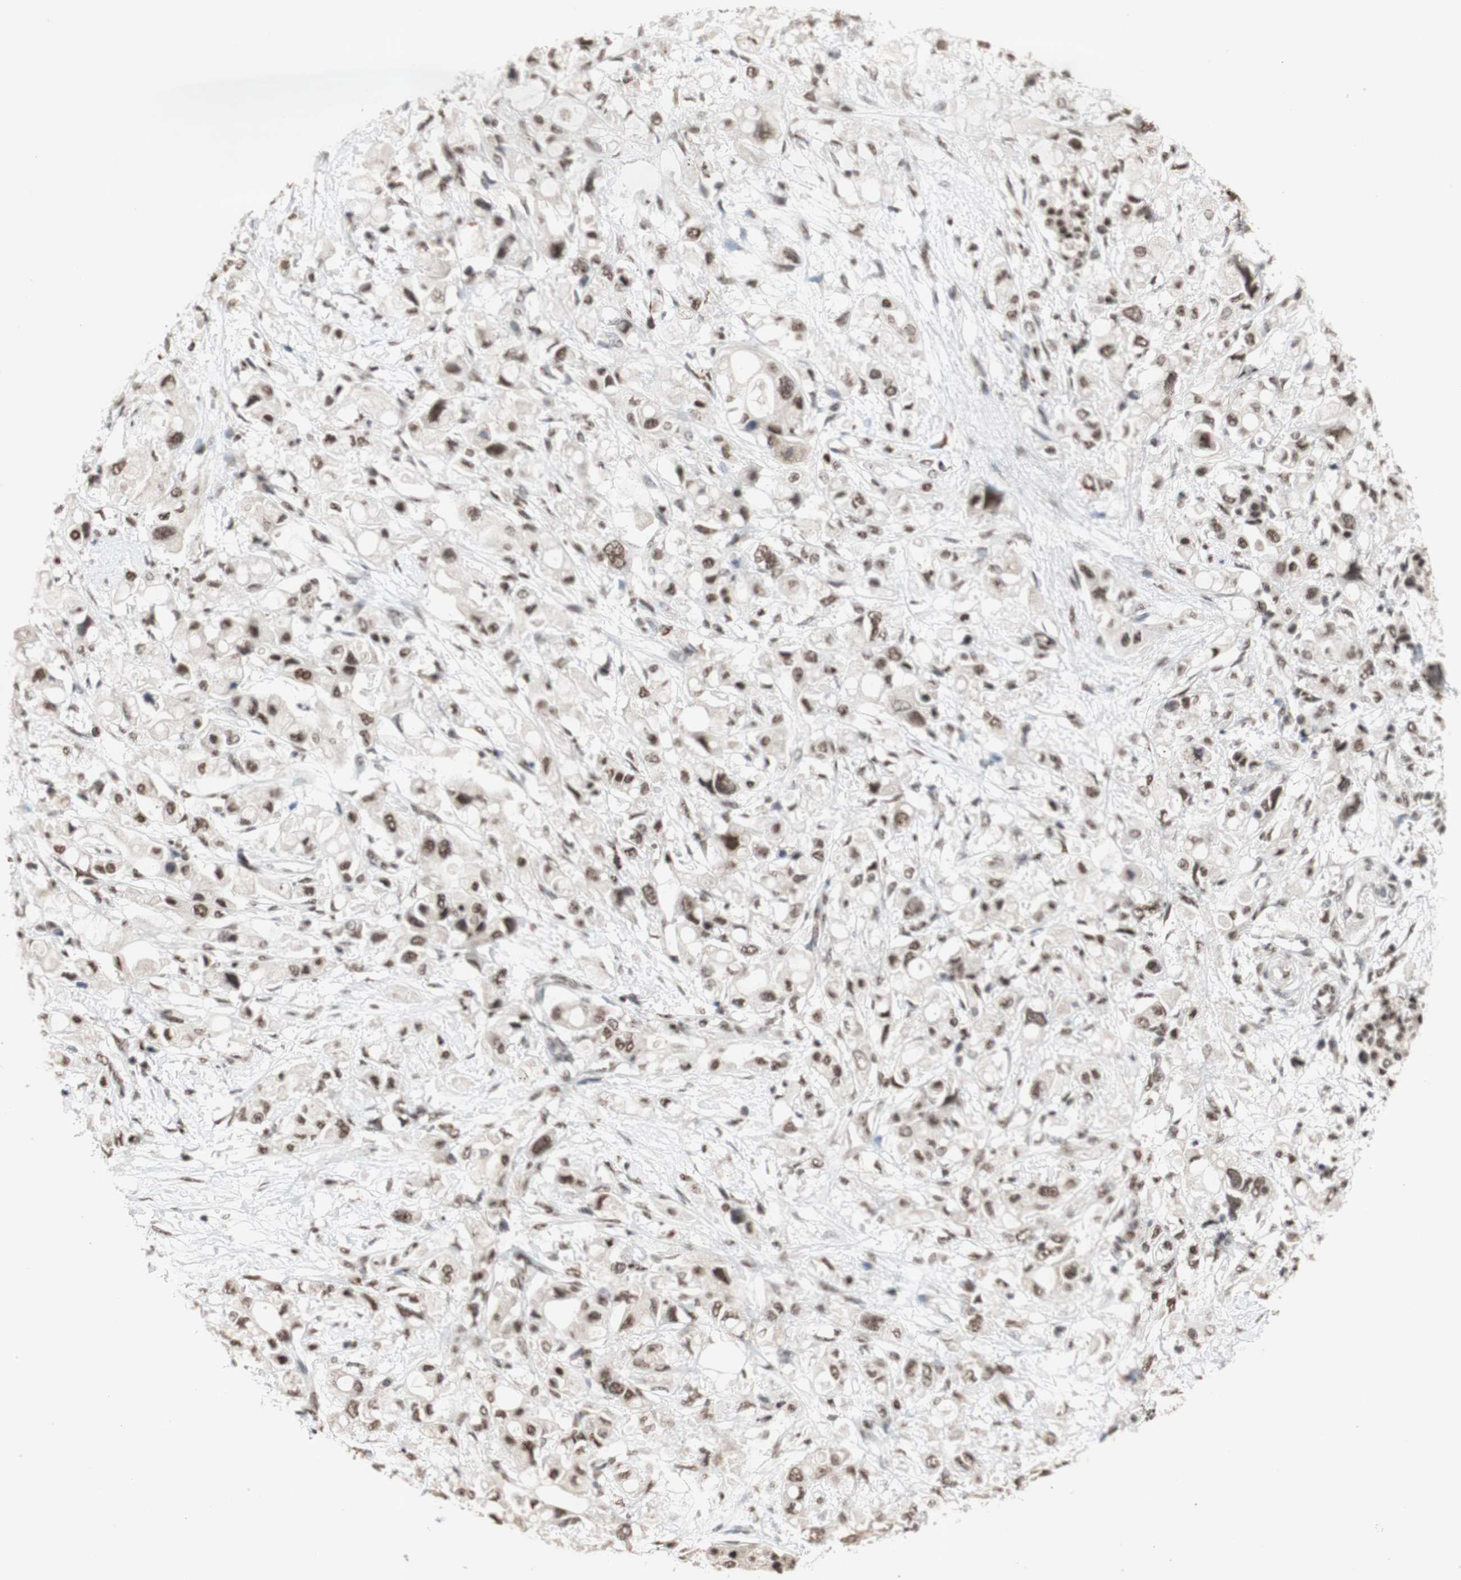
{"staining": {"intensity": "moderate", "quantity": ">75%", "location": "nuclear"}, "tissue": "pancreatic cancer", "cell_type": "Tumor cells", "image_type": "cancer", "snomed": [{"axis": "morphology", "description": "Adenocarcinoma, NOS"}, {"axis": "topography", "description": "Pancreas"}], "caption": "A brown stain shows moderate nuclear staining of a protein in adenocarcinoma (pancreatic) tumor cells.", "gene": "SFPQ", "patient": {"sex": "female", "age": 56}}